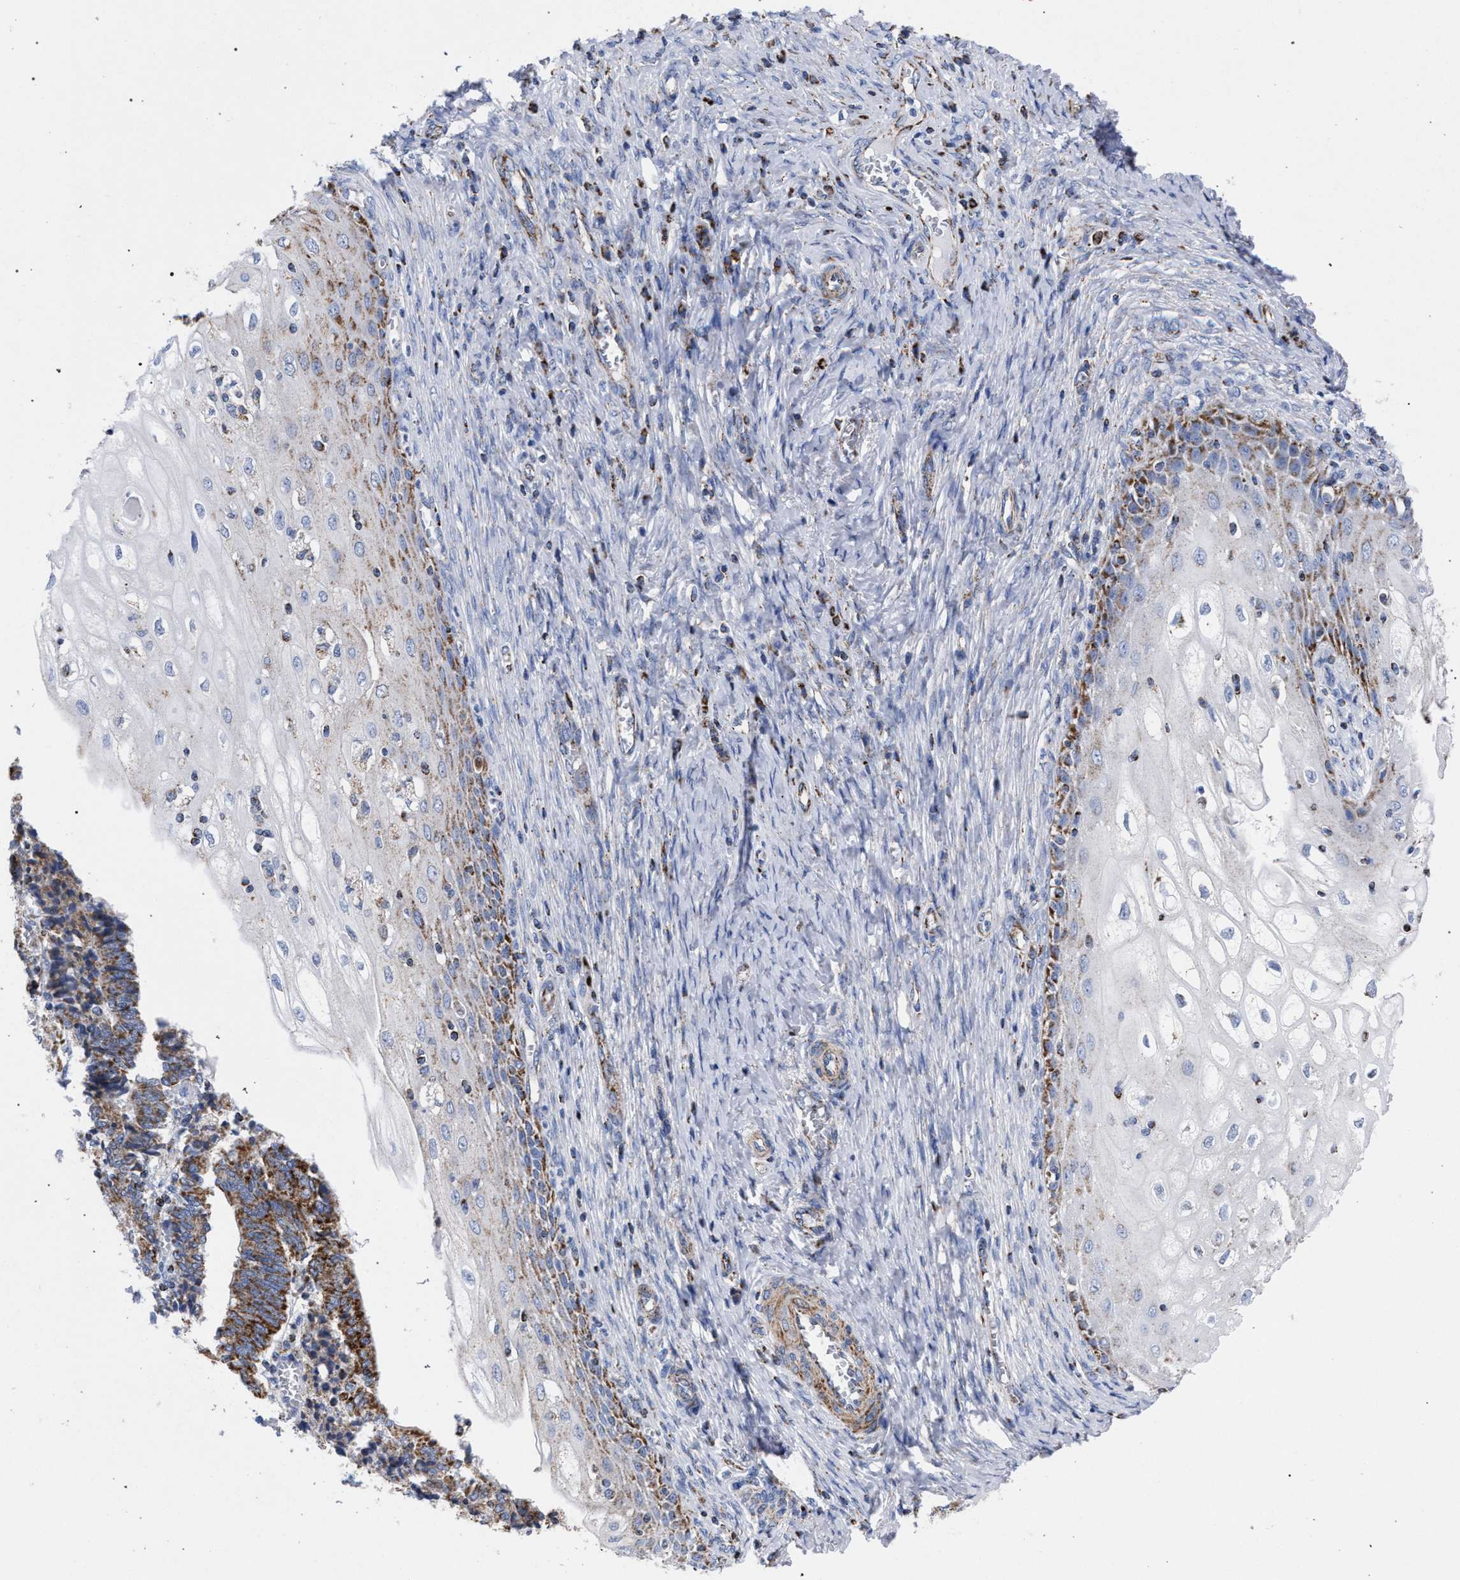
{"staining": {"intensity": "moderate", "quantity": ">75%", "location": "cytoplasmic/membranous"}, "tissue": "cervical cancer", "cell_type": "Tumor cells", "image_type": "cancer", "snomed": [{"axis": "morphology", "description": "Adenocarcinoma, NOS"}, {"axis": "topography", "description": "Cervix"}], "caption": "Immunohistochemical staining of human cervical cancer (adenocarcinoma) shows medium levels of moderate cytoplasmic/membranous protein staining in about >75% of tumor cells.", "gene": "ACADS", "patient": {"sex": "female", "age": 44}}